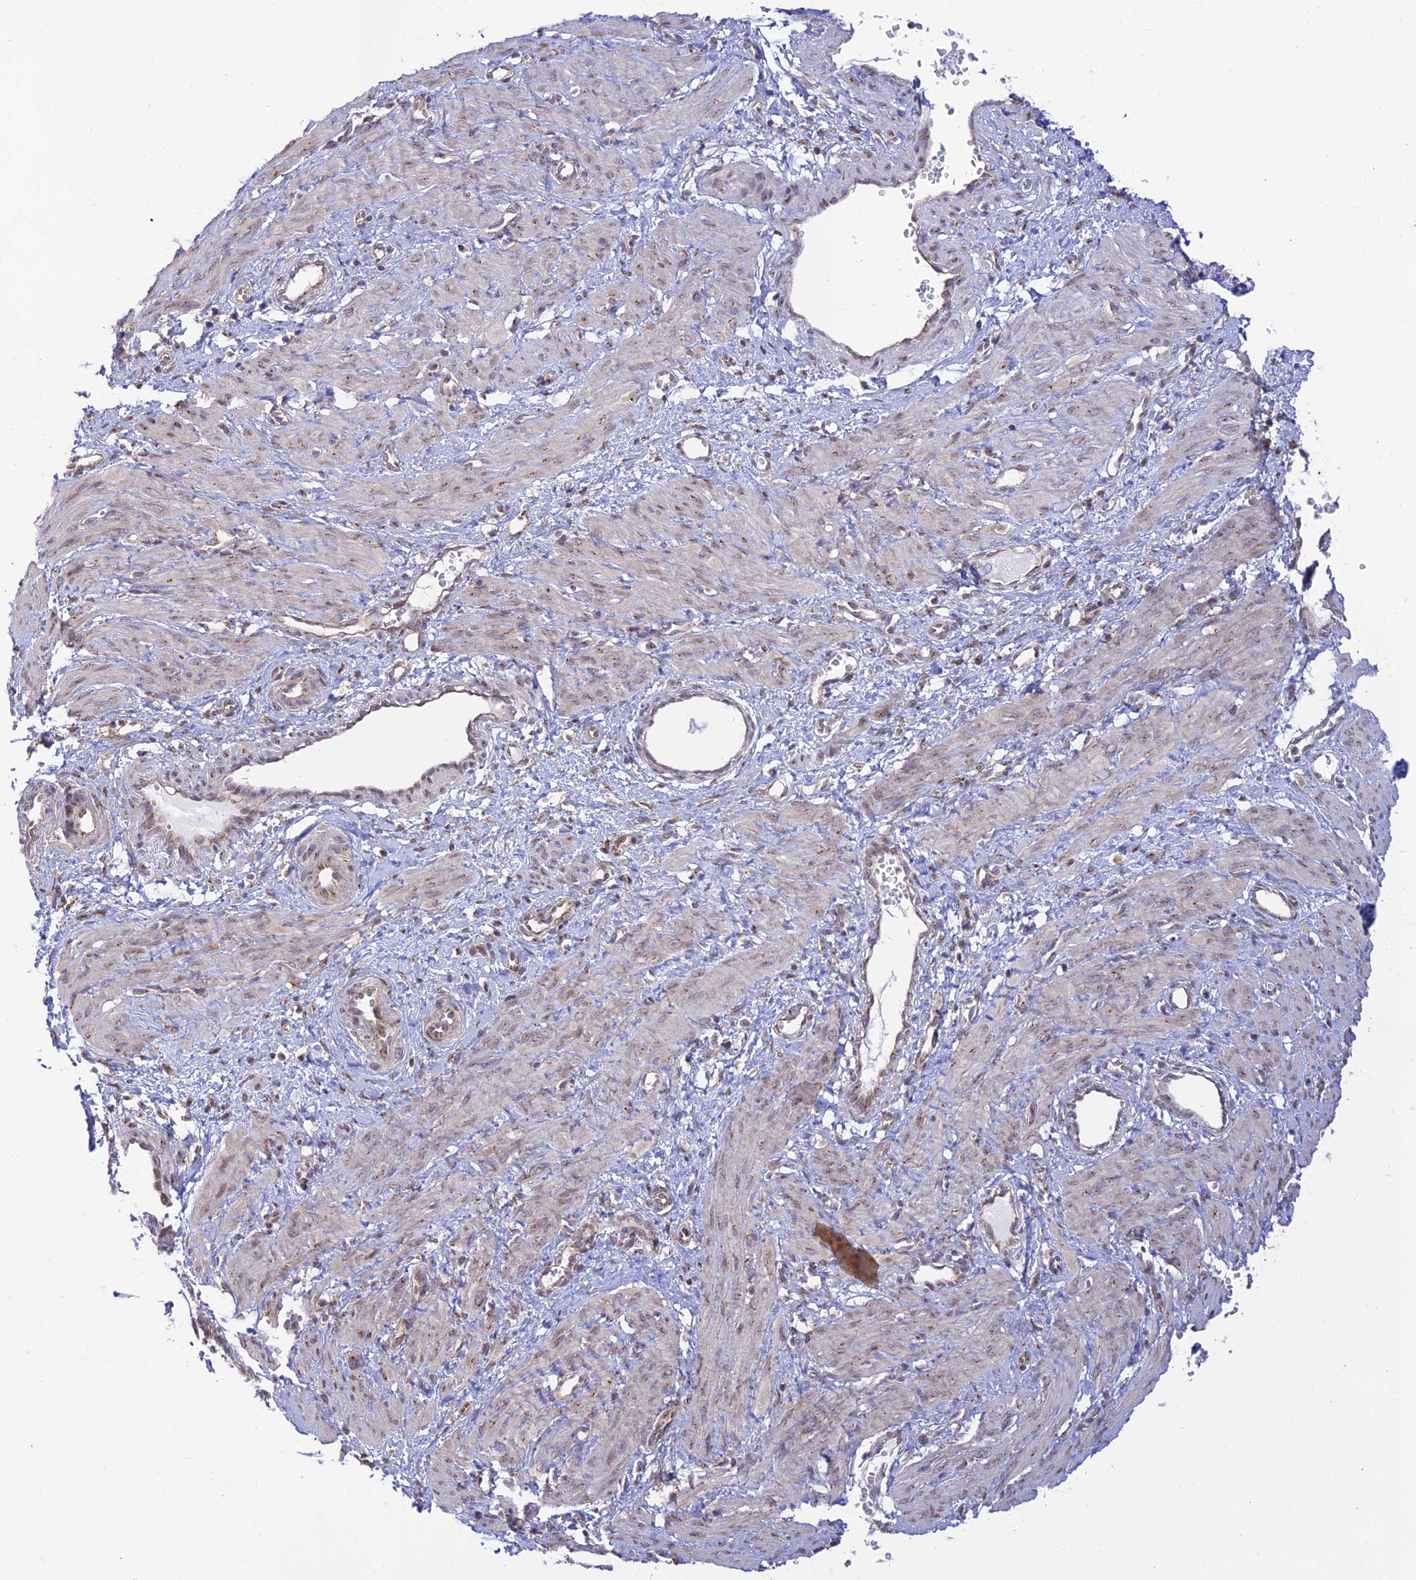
{"staining": {"intensity": "weak", "quantity": "<25%", "location": "cytoplasmic/membranous"}, "tissue": "smooth muscle", "cell_type": "Smooth muscle cells", "image_type": "normal", "snomed": [{"axis": "morphology", "description": "Normal tissue, NOS"}, {"axis": "topography", "description": "Endometrium"}], "caption": "The immunohistochemistry histopathology image has no significant expression in smooth muscle cells of smooth muscle.", "gene": "GOLGA3", "patient": {"sex": "female", "age": 33}}